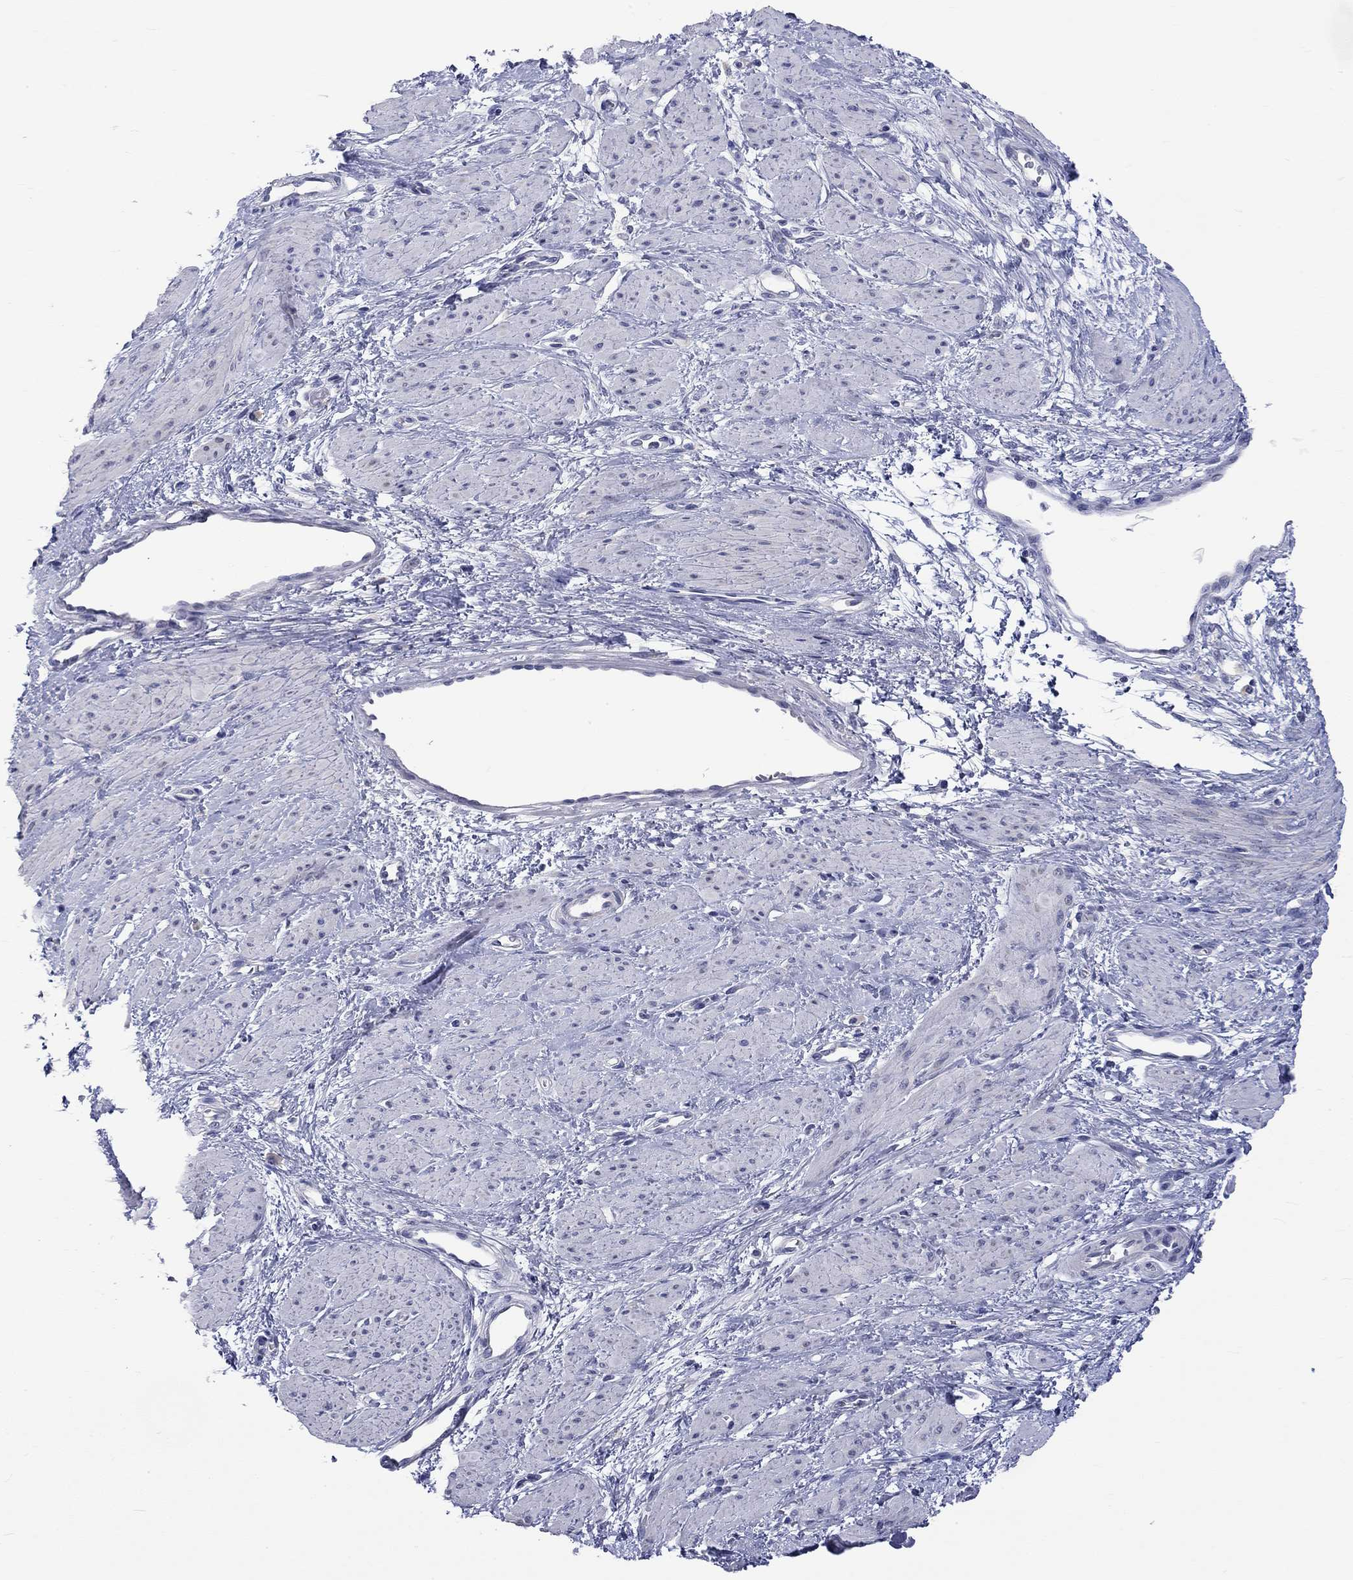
{"staining": {"intensity": "negative", "quantity": "none", "location": "none"}, "tissue": "smooth muscle", "cell_type": "Smooth muscle cells", "image_type": "normal", "snomed": [{"axis": "morphology", "description": "Normal tissue, NOS"}, {"axis": "topography", "description": "Smooth muscle"}, {"axis": "topography", "description": "Uterus"}], "caption": "The IHC micrograph has no significant staining in smooth muscle cells of smooth muscle.", "gene": "CERS1", "patient": {"sex": "female", "age": 39}}